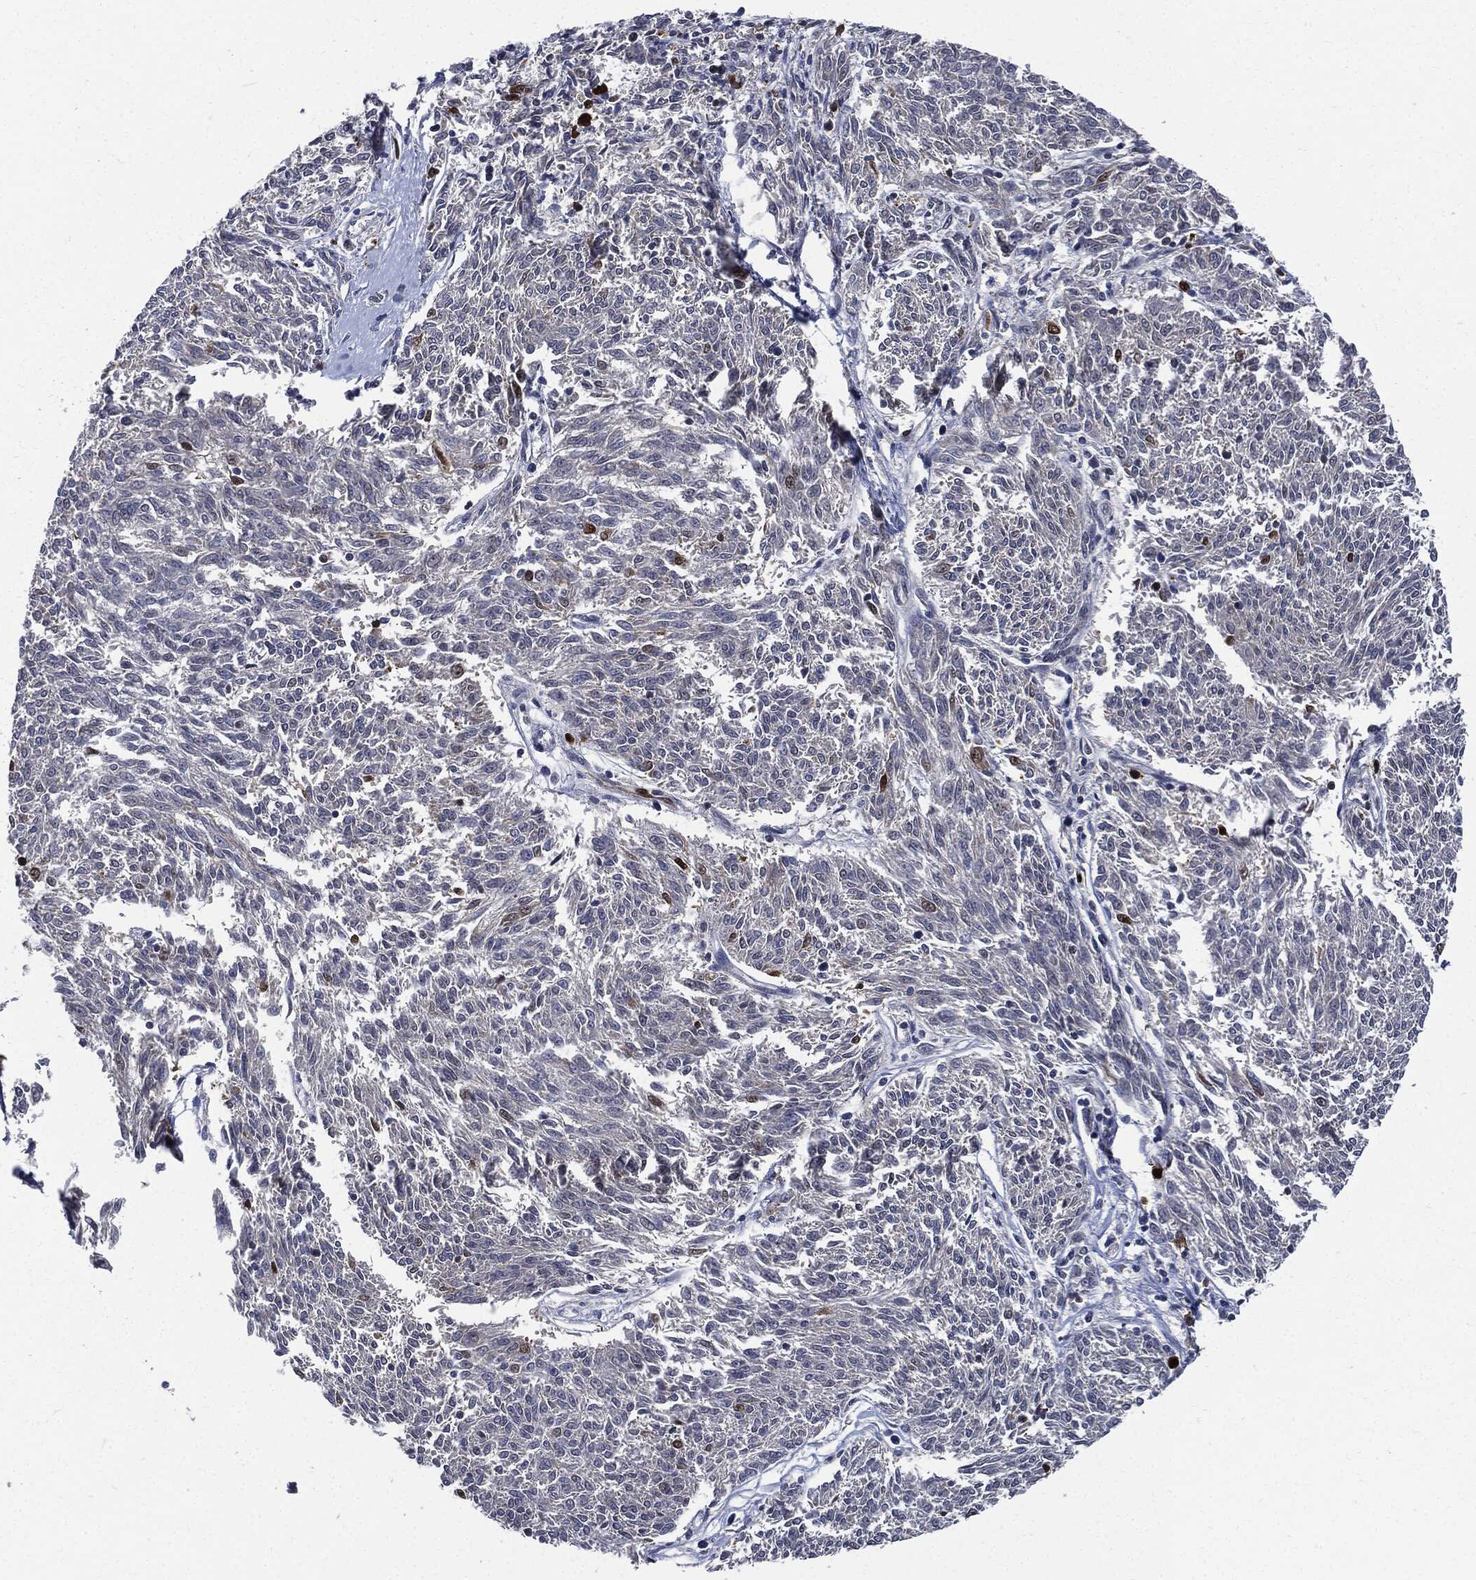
{"staining": {"intensity": "negative", "quantity": "none", "location": "none"}, "tissue": "melanoma", "cell_type": "Tumor cells", "image_type": "cancer", "snomed": [{"axis": "morphology", "description": "Malignant melanoma, NOS"}, {"axis": "topography", "description": "Skin"}], "caption": "Immunohistochemistry (IHC) of human melanoma exhibits no expression in tumor cells.", "gene": "PCNA", "patient": {"sex": "female", "age": 72}}